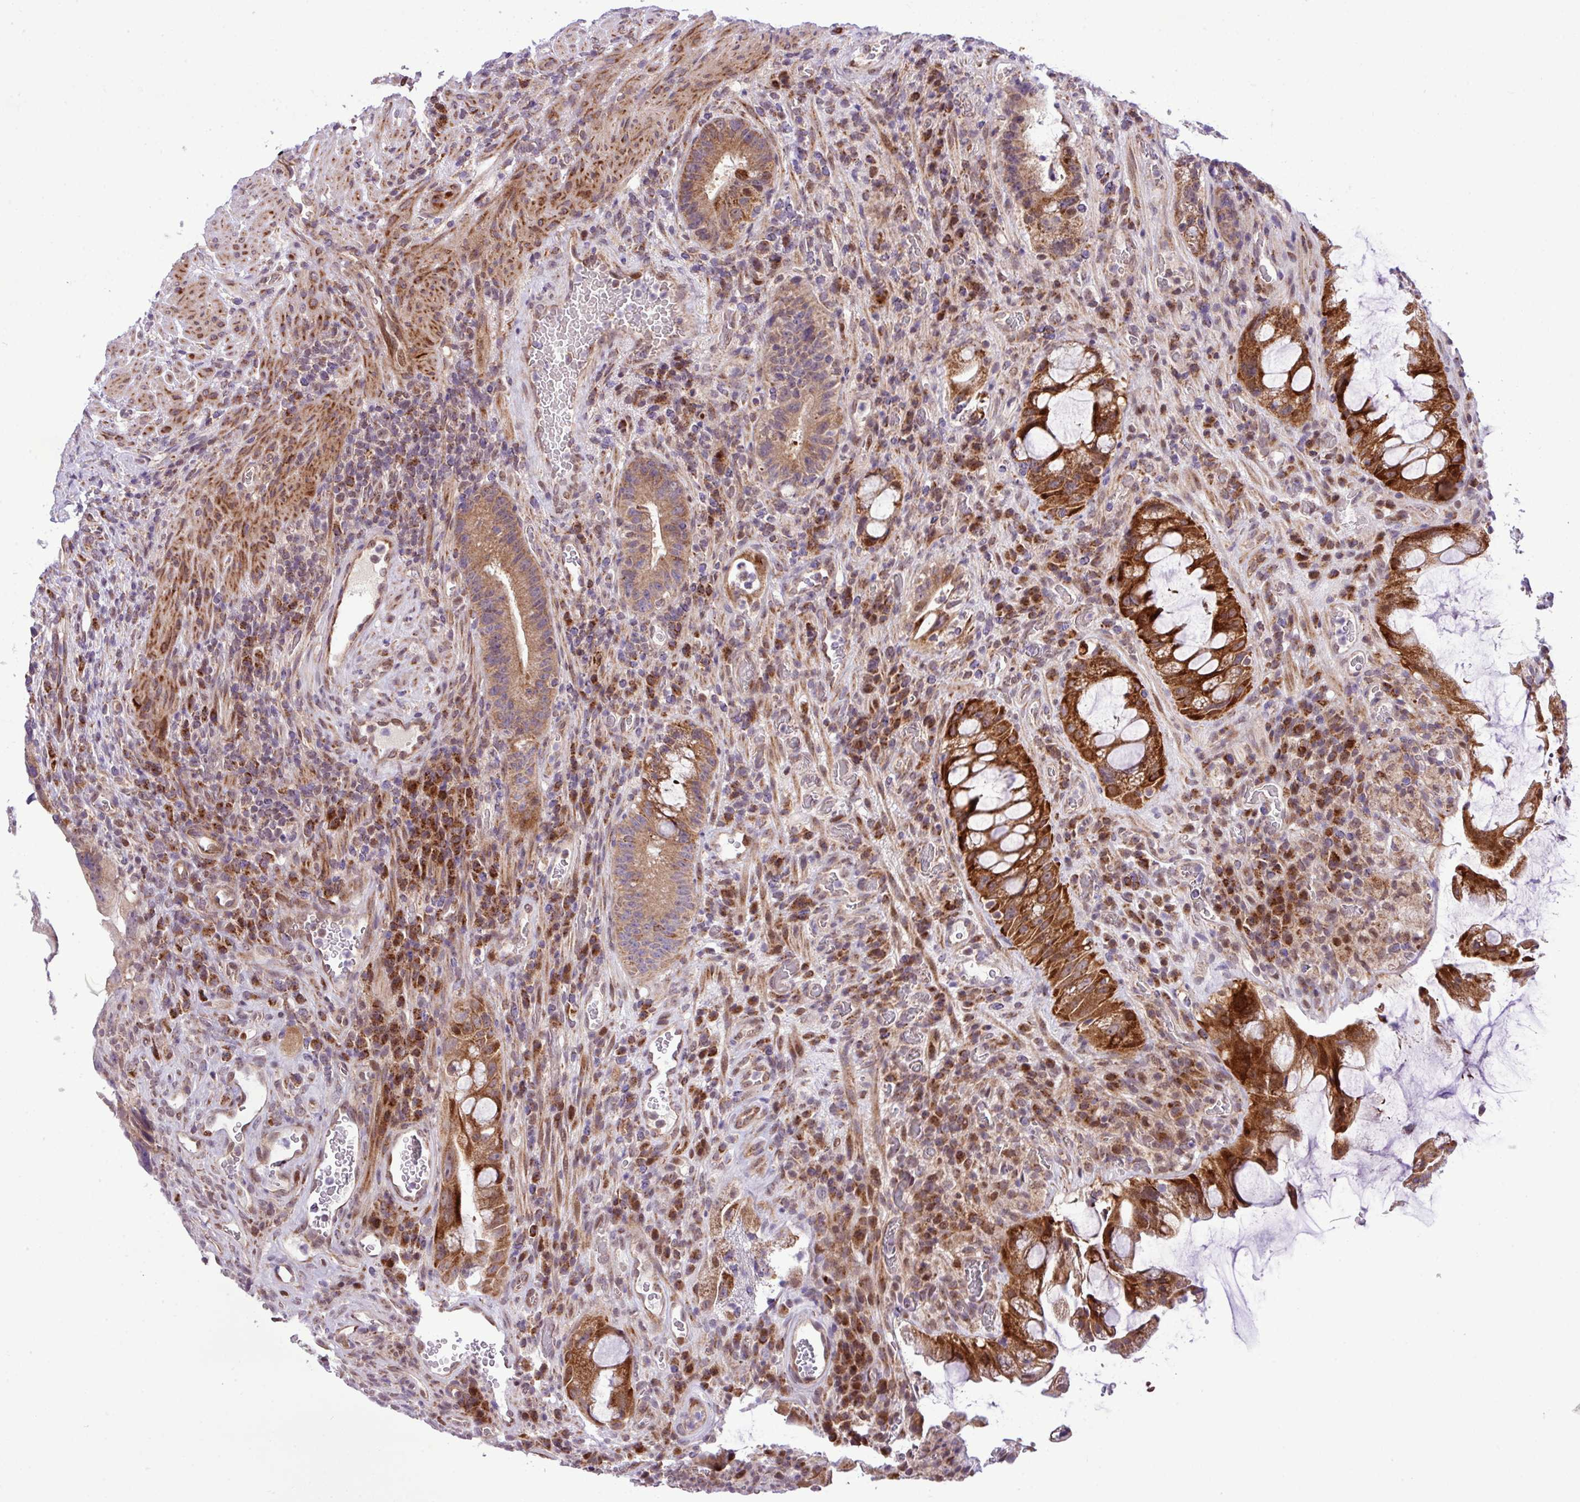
{"staining": {"intensity": "moderate", "quantity": ">75%", "location": "cytoplasmic/membranous"}, "tissue": "colorectal cancer", "cell_type": "Tumor cells", "image_type": "cancer", "snomed": [{"axis": "morphology", "description": "Adenocarcinoma, NOS"}, {"axis": "topography", "description": "Rectum"}], "caption": "This image exhibits immunohistochemistry staining of human colorectal cancer (adenocarcinoma), with medium moderate cytoplasmic/membranous positivity in approximately >75% of tumor cells.", "gene": "B3GNT9", "patient": {"sex": "male", "age": 59}}